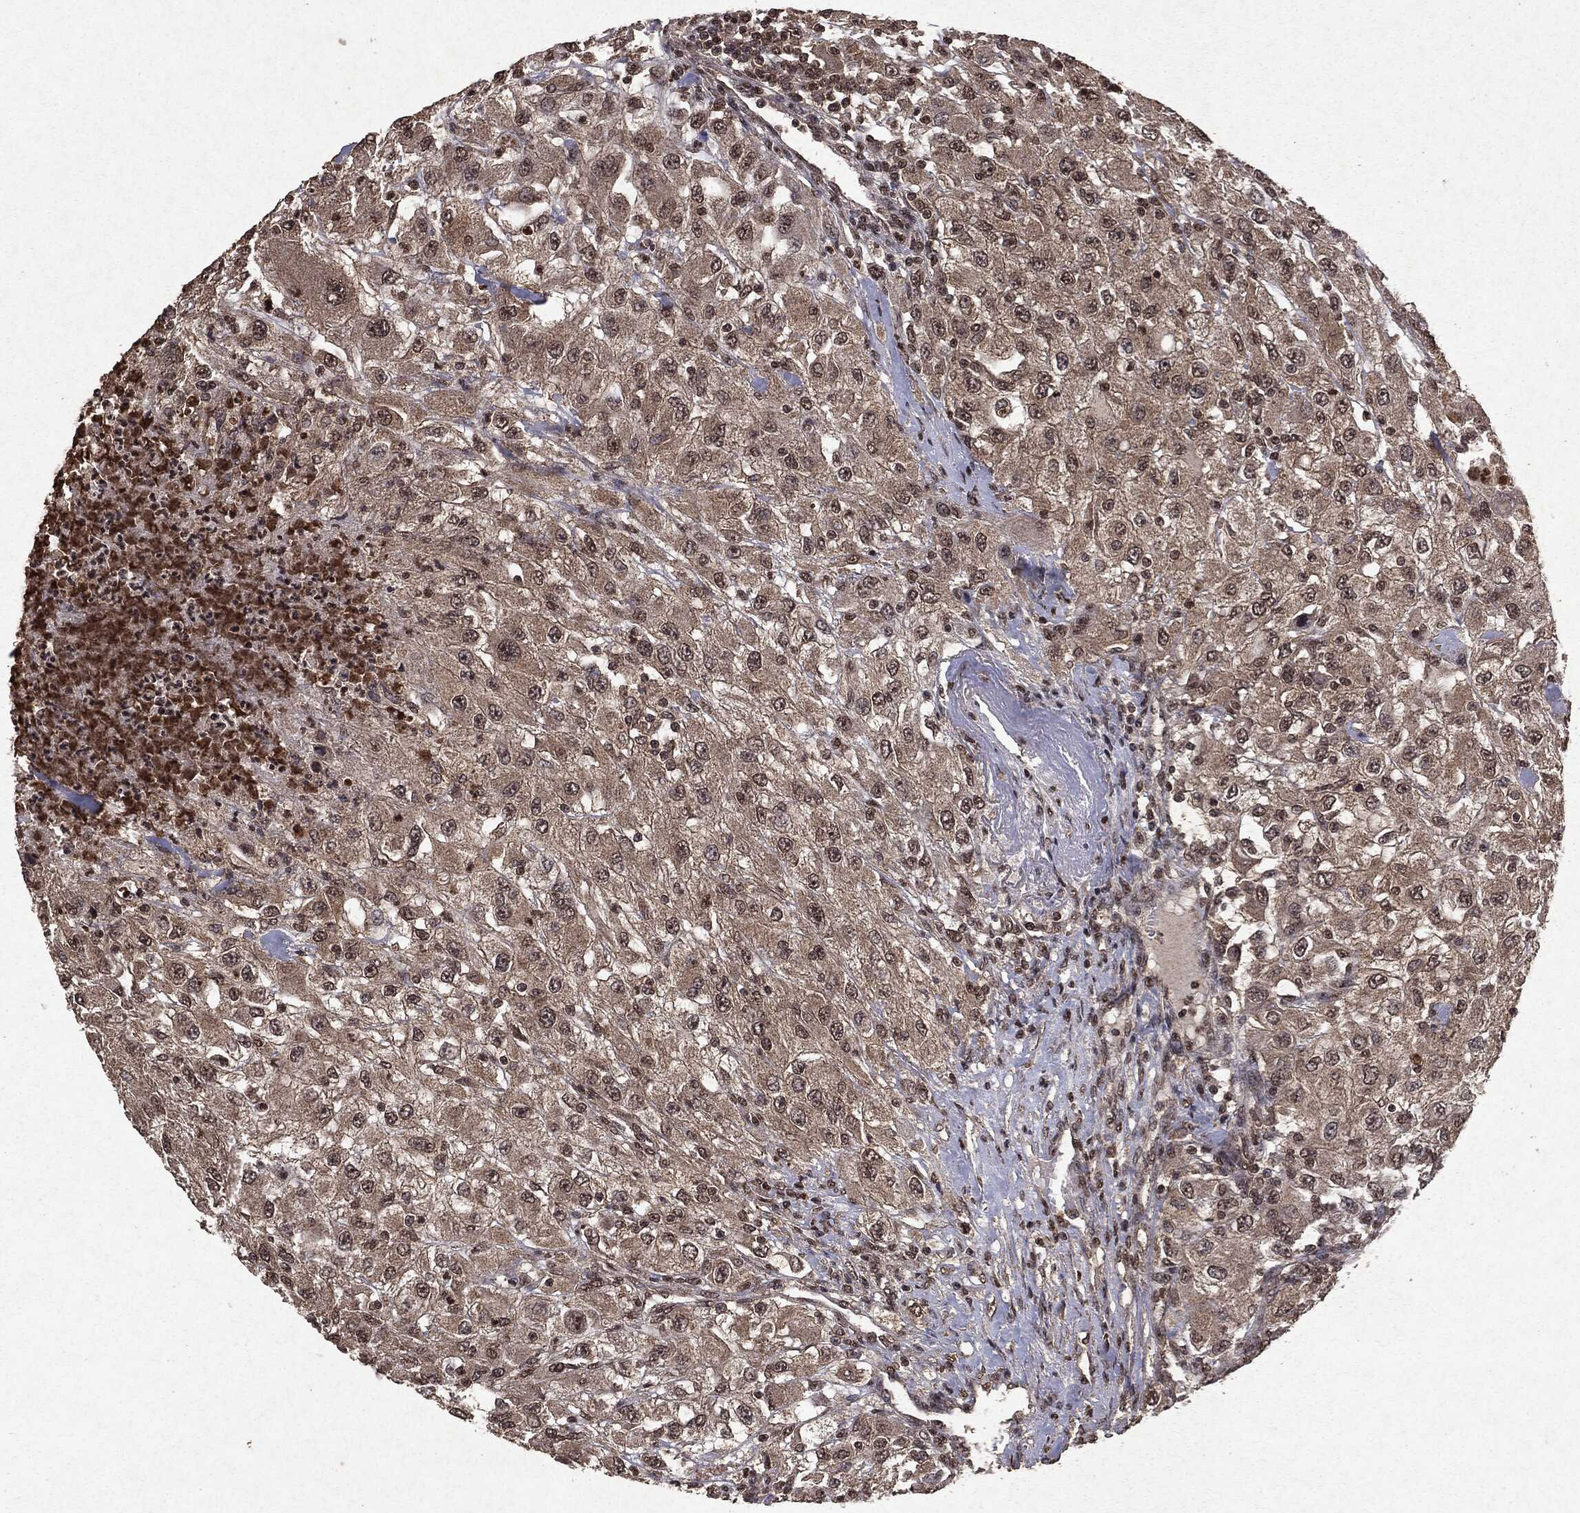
{"staining": {"intensity": "weak", "quantity": "25%-75%", "location": "cytoplasmic/membranous,nuclear"}, "tissue": "renal cancer", "cell_type": "Tumor cells", "image_type": "cancer", "snomed": [{"axis": "morphology", "description": "Adenocarcinoma, NOS"}, {"axis": "topography", "description": "Kidney"}], "caption": "Immunohistochemistry (DAB) staining of renal adenocarcinoma demonstrates weak cytoplasmic/membranous and nuclear protein positivity in approximately 25%-75% of tumor cells.", "gene": "PEBP1", "patient": {"sex": "female", "age": 67}}